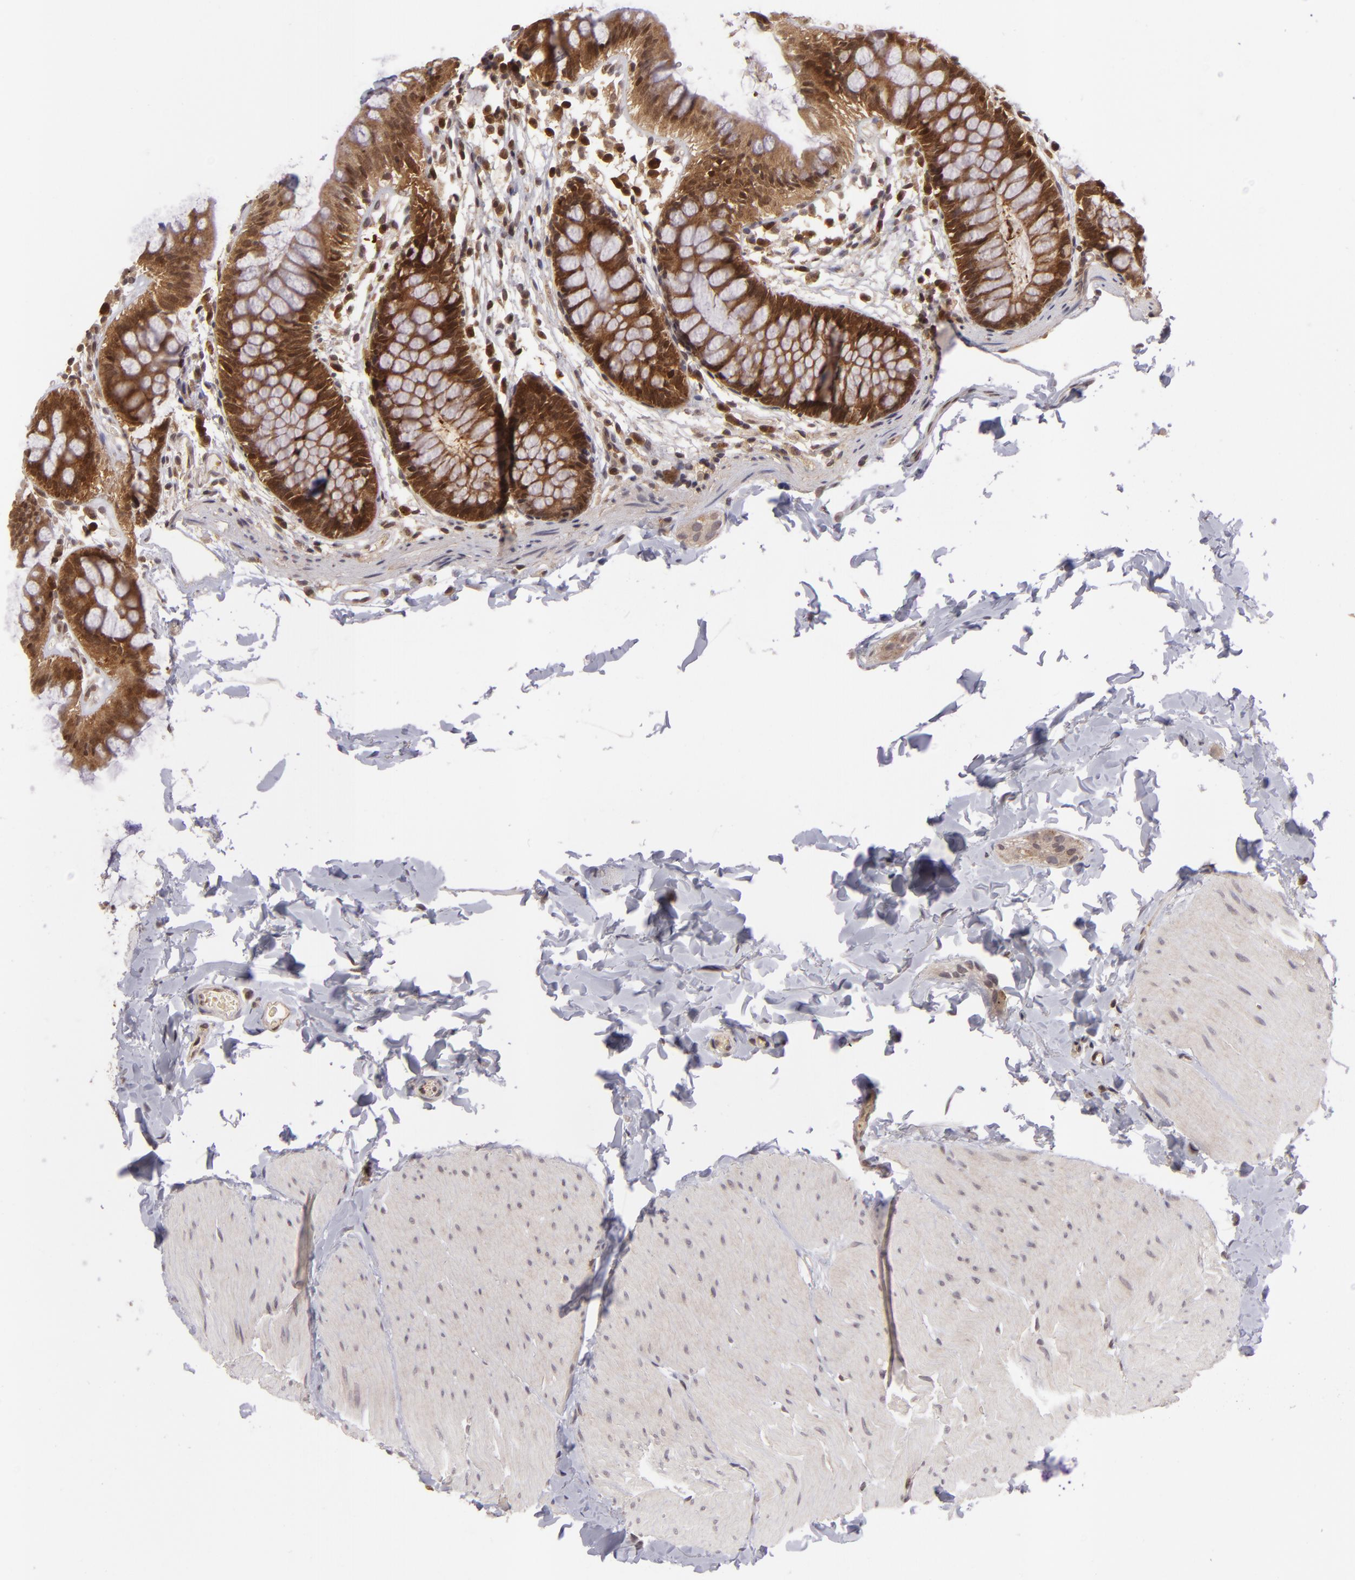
{"staining": {"intensity": "weak", "quantity": ">75%", "location": "cytoplasmic/membranous"}, "tissue": "colon", "cell_type": "Endothelial cells", "image_type": "normal", "snomed": [{"axis": "morphology", "description": "Normal tissue, NOS"}, {"axis": "topography", "description": "Smooth muscle"}, {"axis": "topography", "description": "Colon"}], "caption": "A photomicrograph of colon stained for a protein reveals weak cytoplasmic/membranous brown staining in endothelial cells. Using DAB (brown) and hematoxylin (blue) stains, captured at high magnification using brightfield microscopy.", "gene": "ZBTB33", "patient": {"sex": "male", "age": 67}}